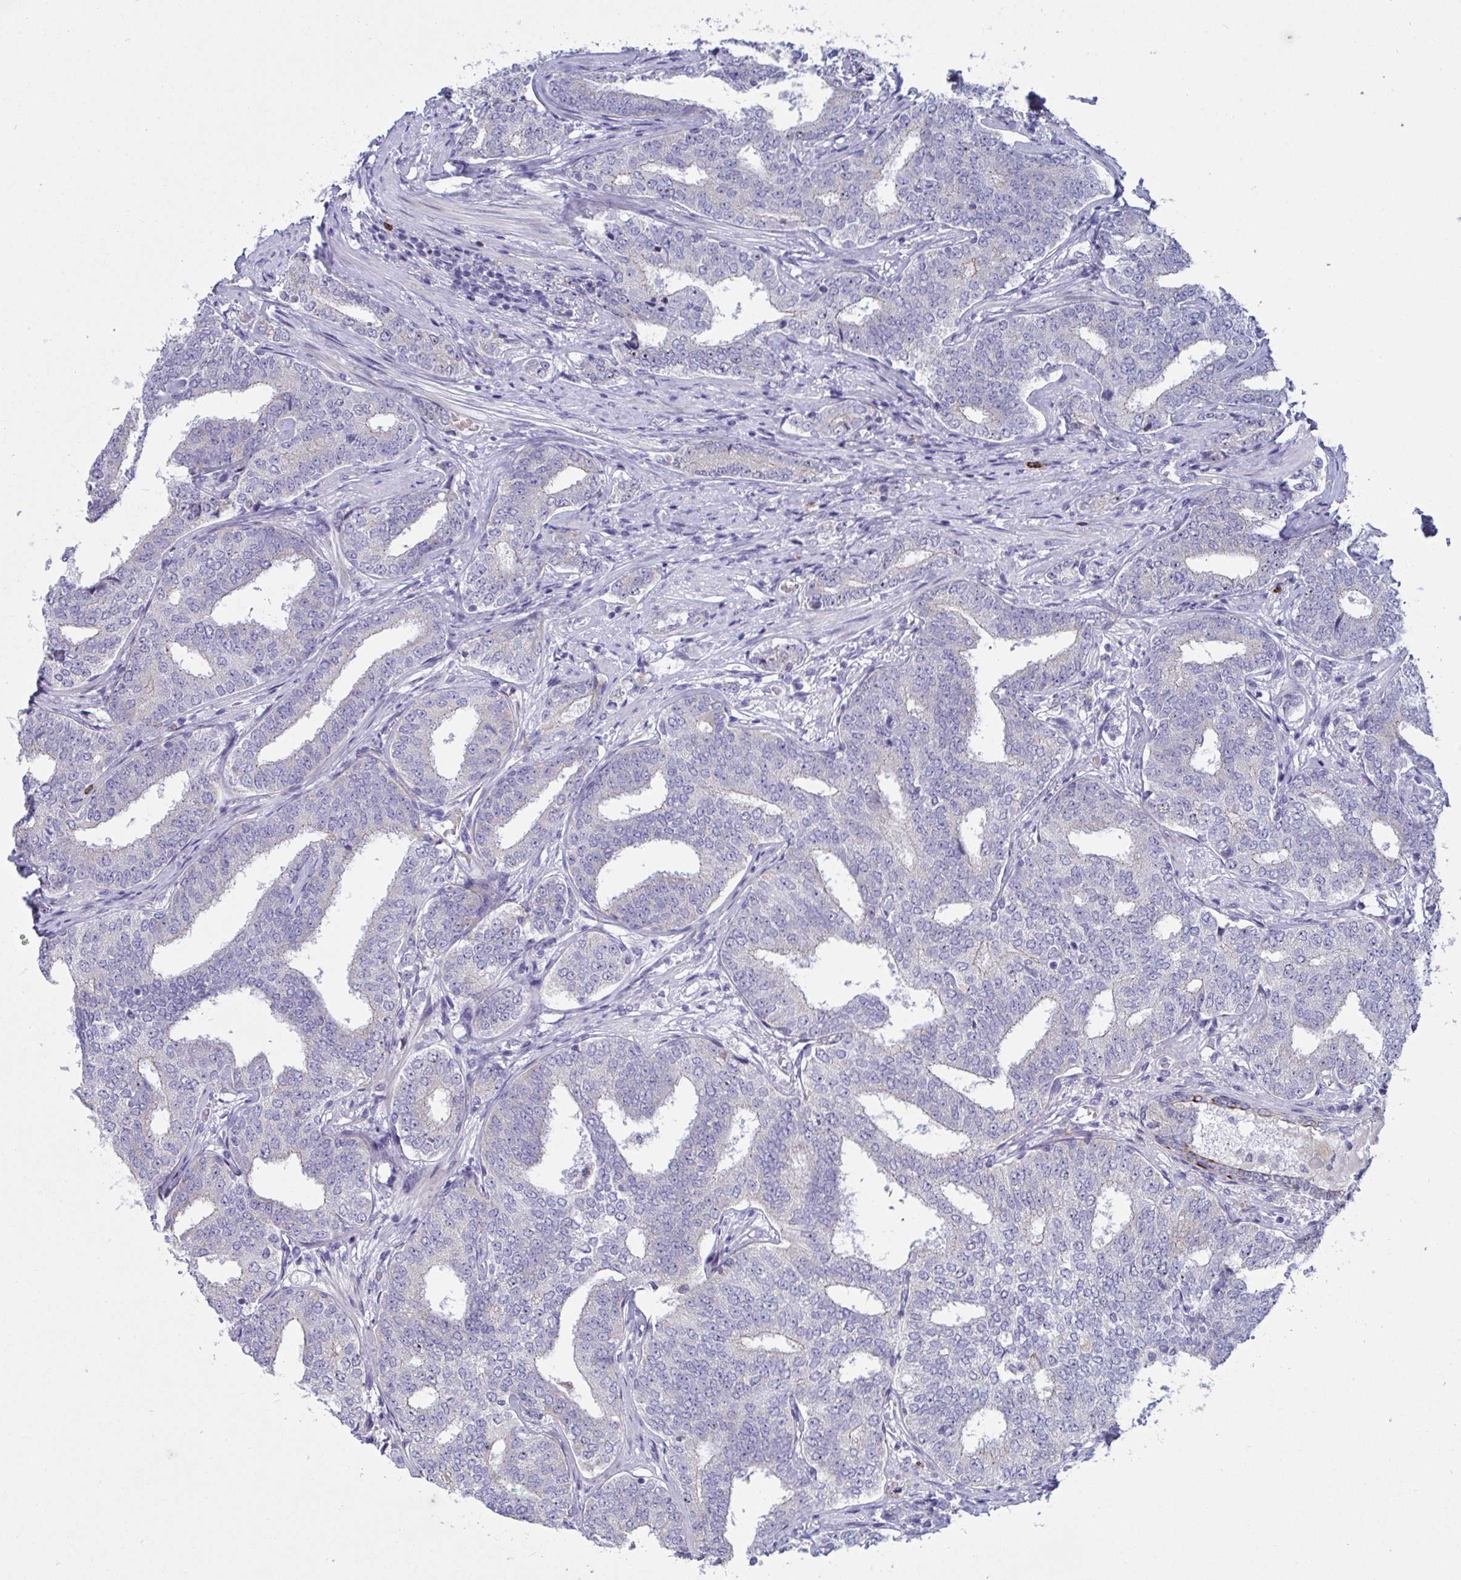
{"staining": {"intensity": "negative", "quantity": "none", "location": "none"}, "tissue": "prostate cancer", "cell_type": "Tumor cells", "image_type": "cancer", "snomed": [{"axis": "morphology", "description": "Adenocarcinoma, High grade"}, {"axis": "topography", "description": "Prostate"}], "caption": "IHC micrograph of human prostate cancer (adenocarcinoma (high-grade)) stained for a protein (brown), which exhibits no positivity in tumor cells. The staining was performed using DAB to visualize the protein expression in brown, while the nuclei were stained in blue with hematoxylin (Magnification: 20x).", "gene": "TAS2R38", "patient": {"sex": "male", "age": 72}}